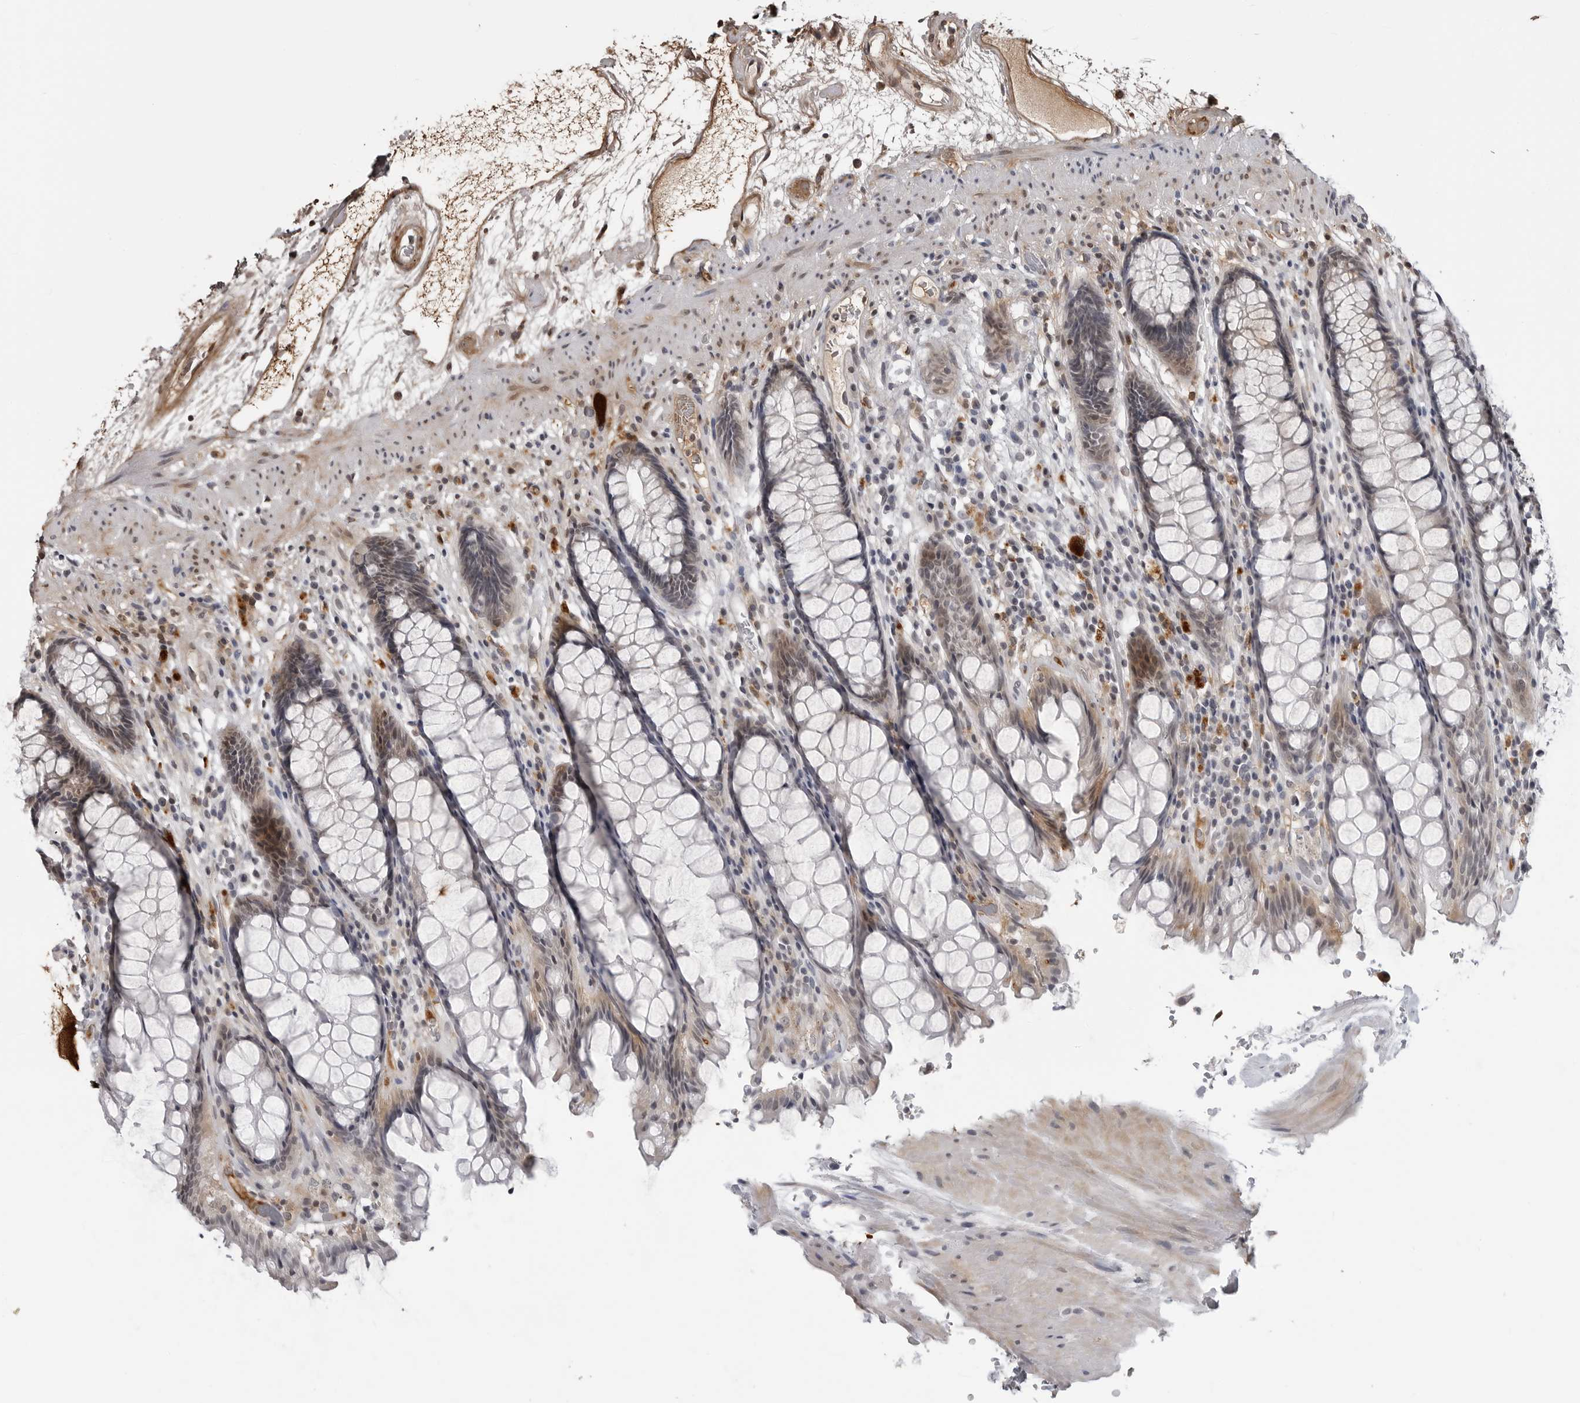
{"staining": {"intensity": "negative", "quantity": "none", "location": "none"}, "tissue": "rectum", "cell_type": "Glandular cells", "image_type": "normal", "snomed": [{"axis": "morphology", "description": "Normal tissue, NOS"}, {"axis": "topography", "description": "Rectum"}], "caption": "IHC image of benign rectum: rectum stained with DAB reveals no significant protein expression in glandular cells.", "gene": "CXCR5", "patient": {"sex": "male", "age": 64}}